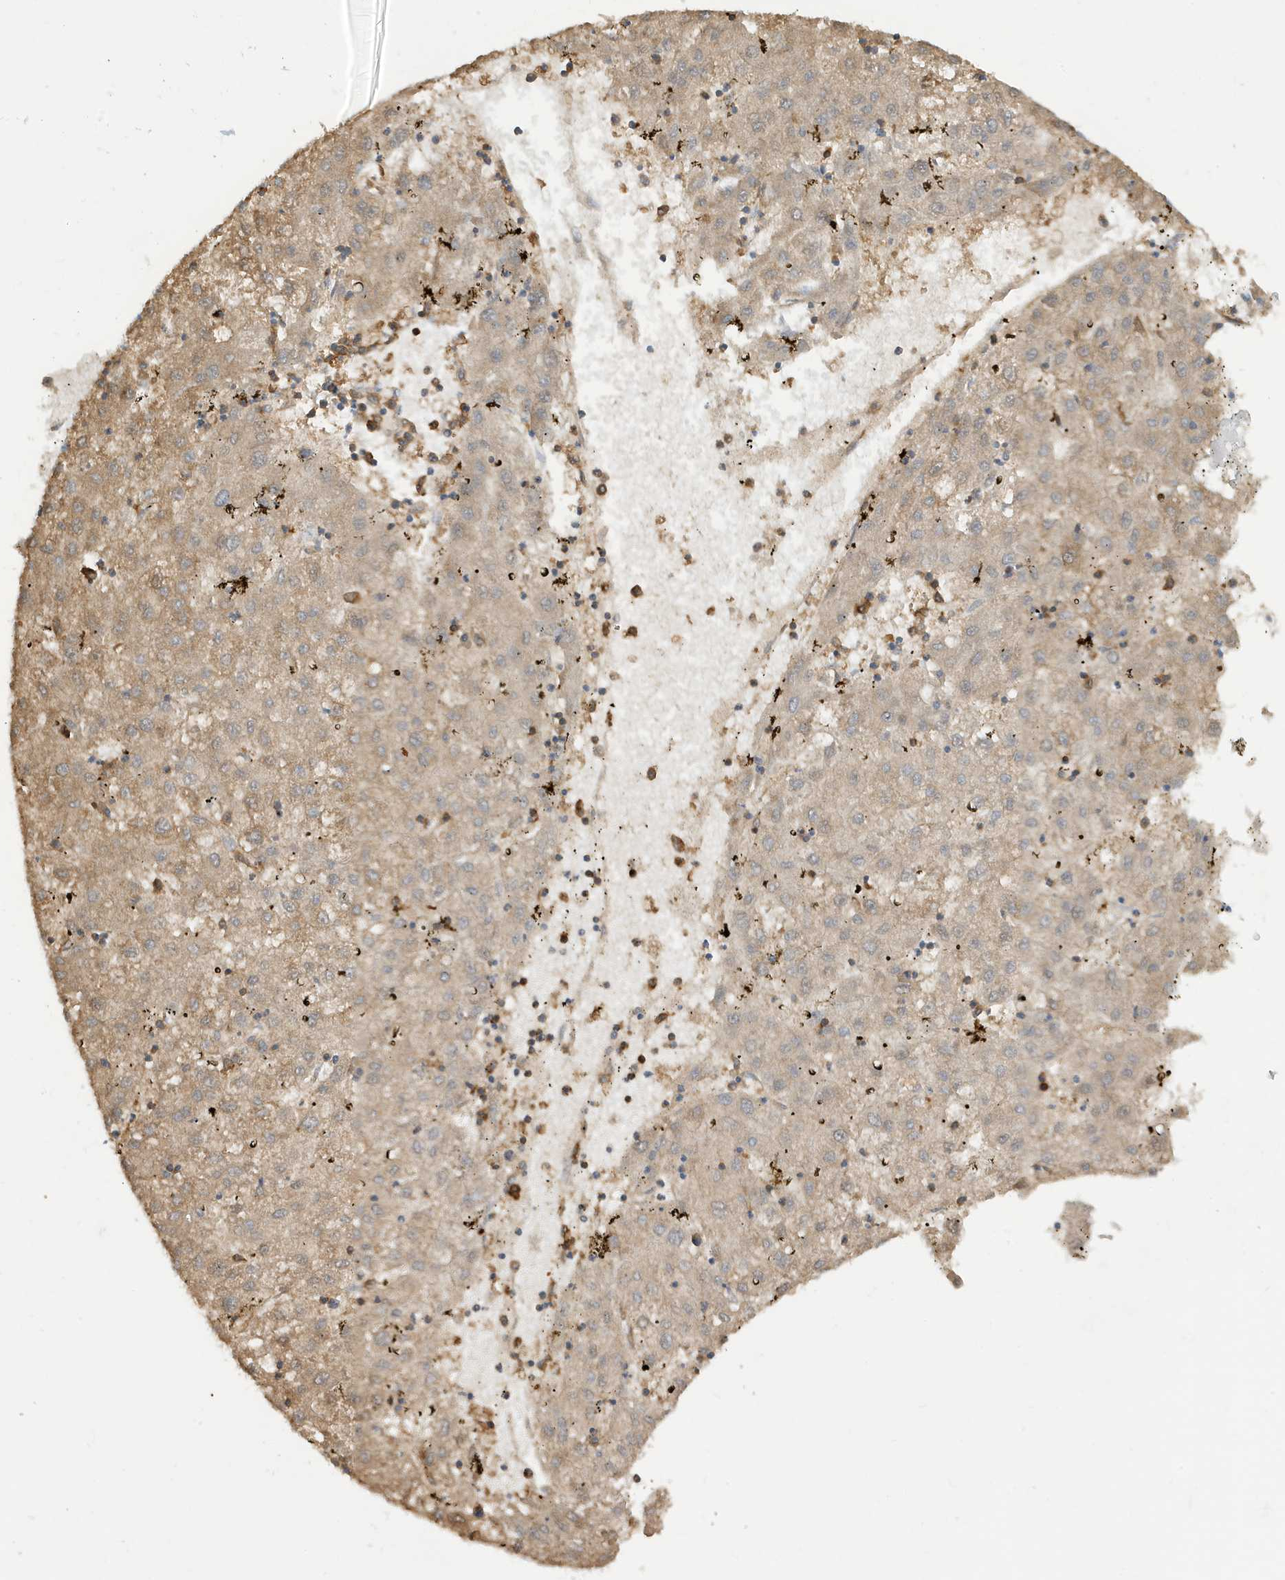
{"staining": {"intensity": "weak", "quantity": "25%-75%", "location": "cytoplasmic/membranous"}, "tissue": "liver cancer", "cell_type": "Tumor cells", "image_type": "cancer", "snomed": [{"axis": "morphology", "description": "Carcinoma, Hepatocellular, NOS"}, {"axis": "topography", "description": "Liver"}], "caption": "Liver cancer (hepatocellular carcinoma) stained for a protein reveals weak cytoplasmic/membranous positivity in tumor cells.", "gene": "AZI2", "patient": {"sex": "male", "age": 72}}